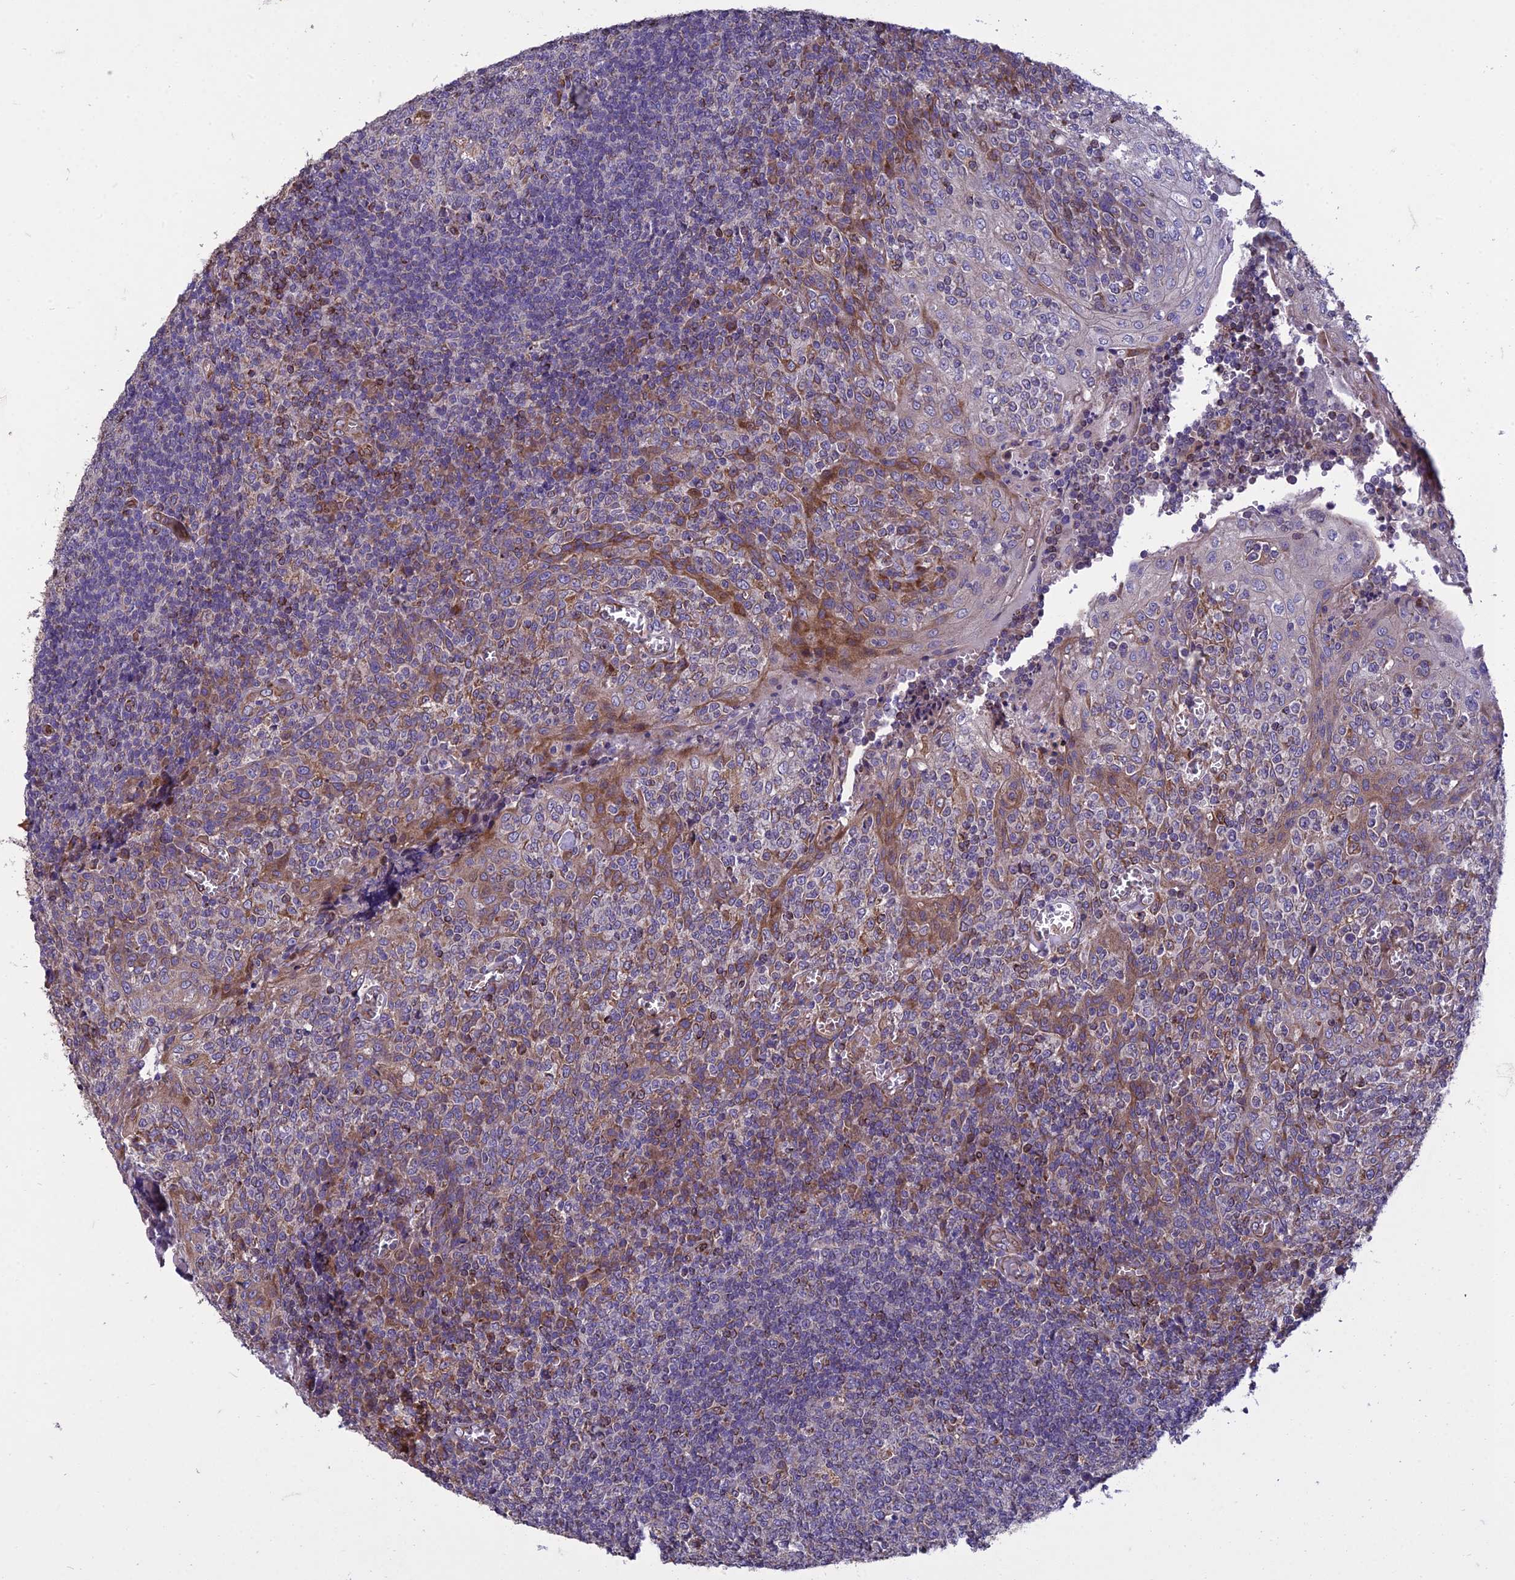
{"staining": {"intensity": "negative", "quantity": "none", "location": "none"}, "tissue": "tonsil", "cell_type": "Germinal center cells", "image_type": "normal", "snomed": [{"axis": "morphology", "description": "Normal tissue, NOS"}, {"axis": "topography", "description": "Tonsil"}], "caption": "High power microscopy image of an immunohistochemistry histopathology image of unremarkable tonsil, revealing no significant expression in germinal center cells. The staining is performed using DAB brown chromogen with nuclei counter-stained in using hematoxylin.", "gene": "GIMAP1", "patient": {"sex": "female", "age": 19}}